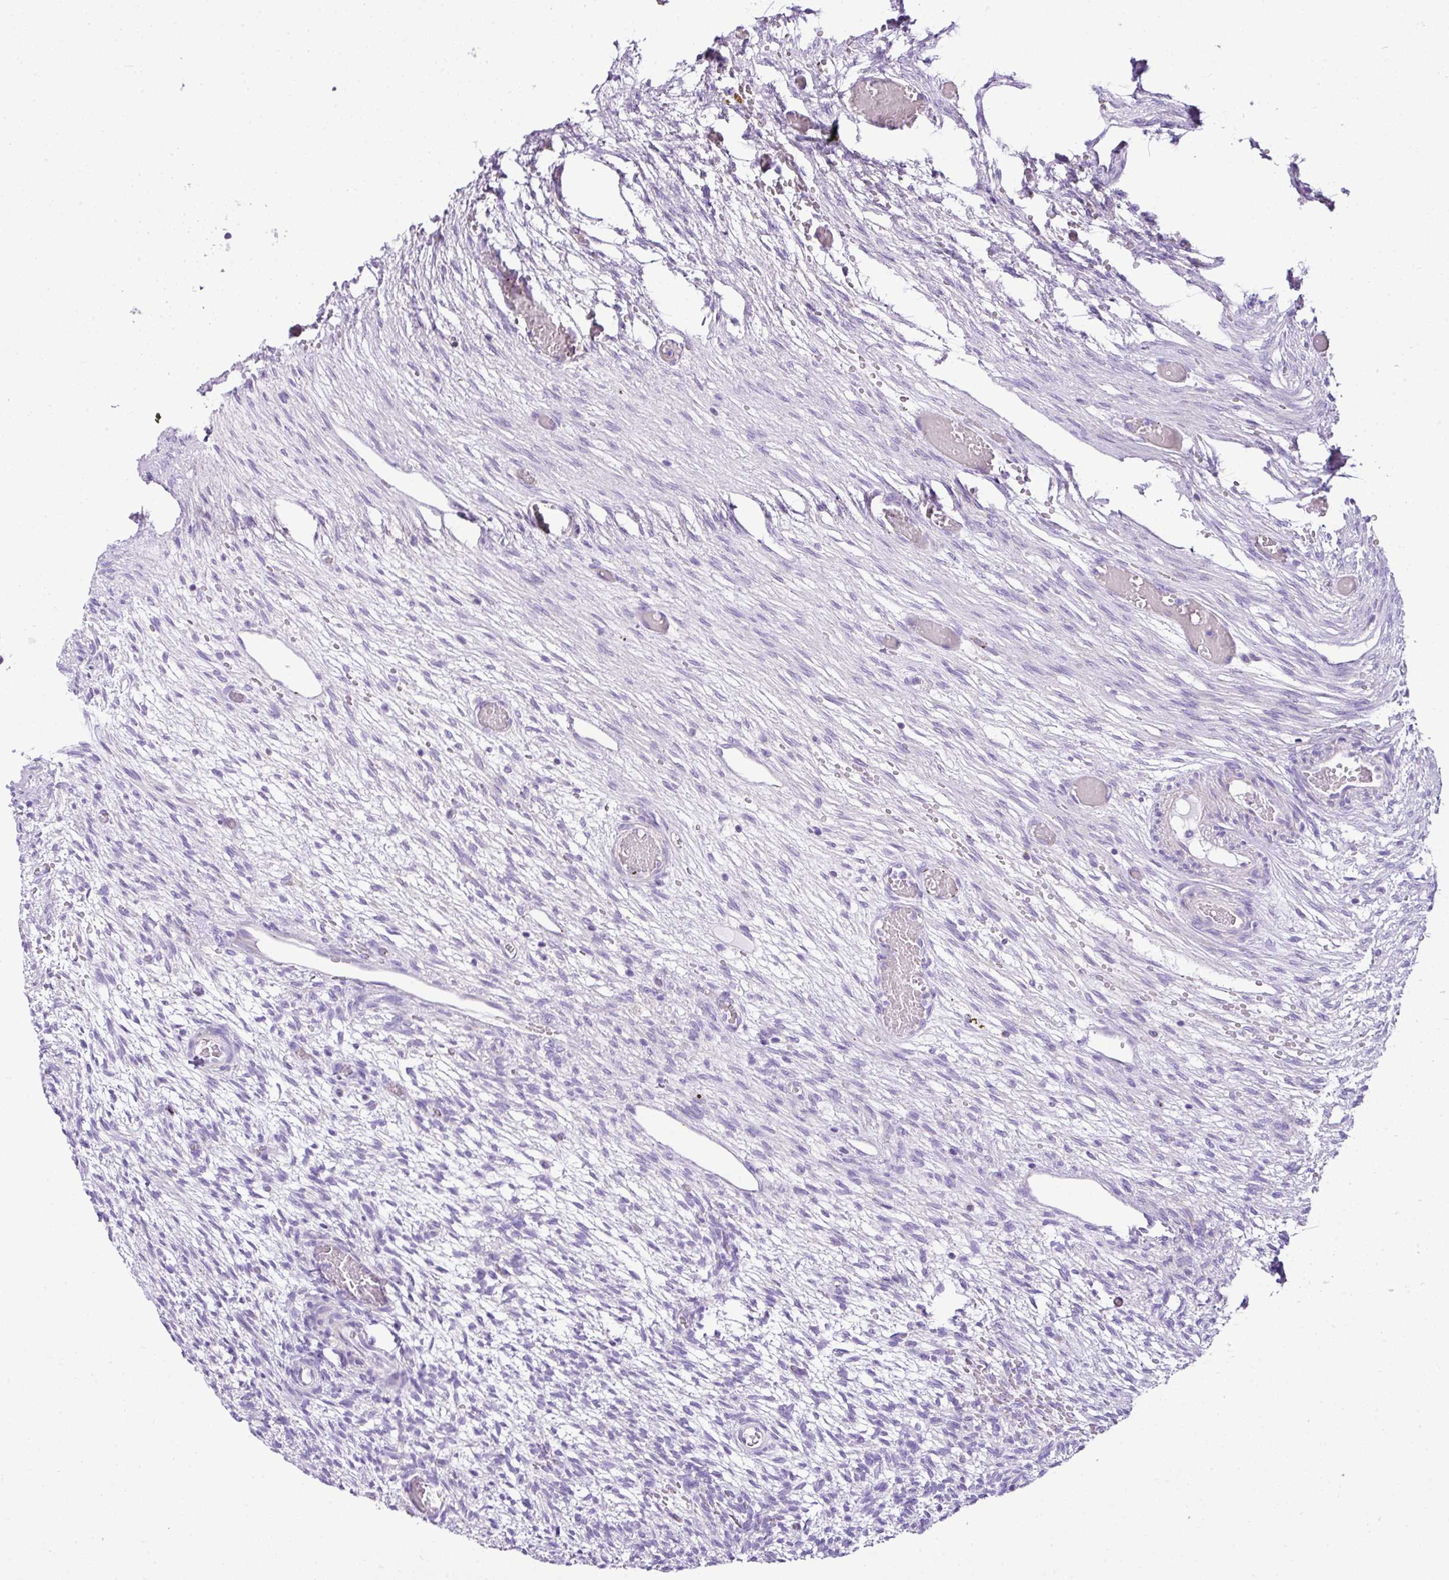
{"staining": {"intensity": "negative", "quantity": "none", "location": "none"}, "tissue": "ovary", "cell_type": "Follicle cells", "image_type": "normal", "snomed": [{"axis": "morphology", "description": "Normal tissue, NOS"}, {"axis": "topography", "description": "Ovary"}], "caption": "The micrograph demonstrates no significant positivity in follicle cells of ovary.", "gene": "PGAP4", "patient": {"sex": "female", "age": 67}}